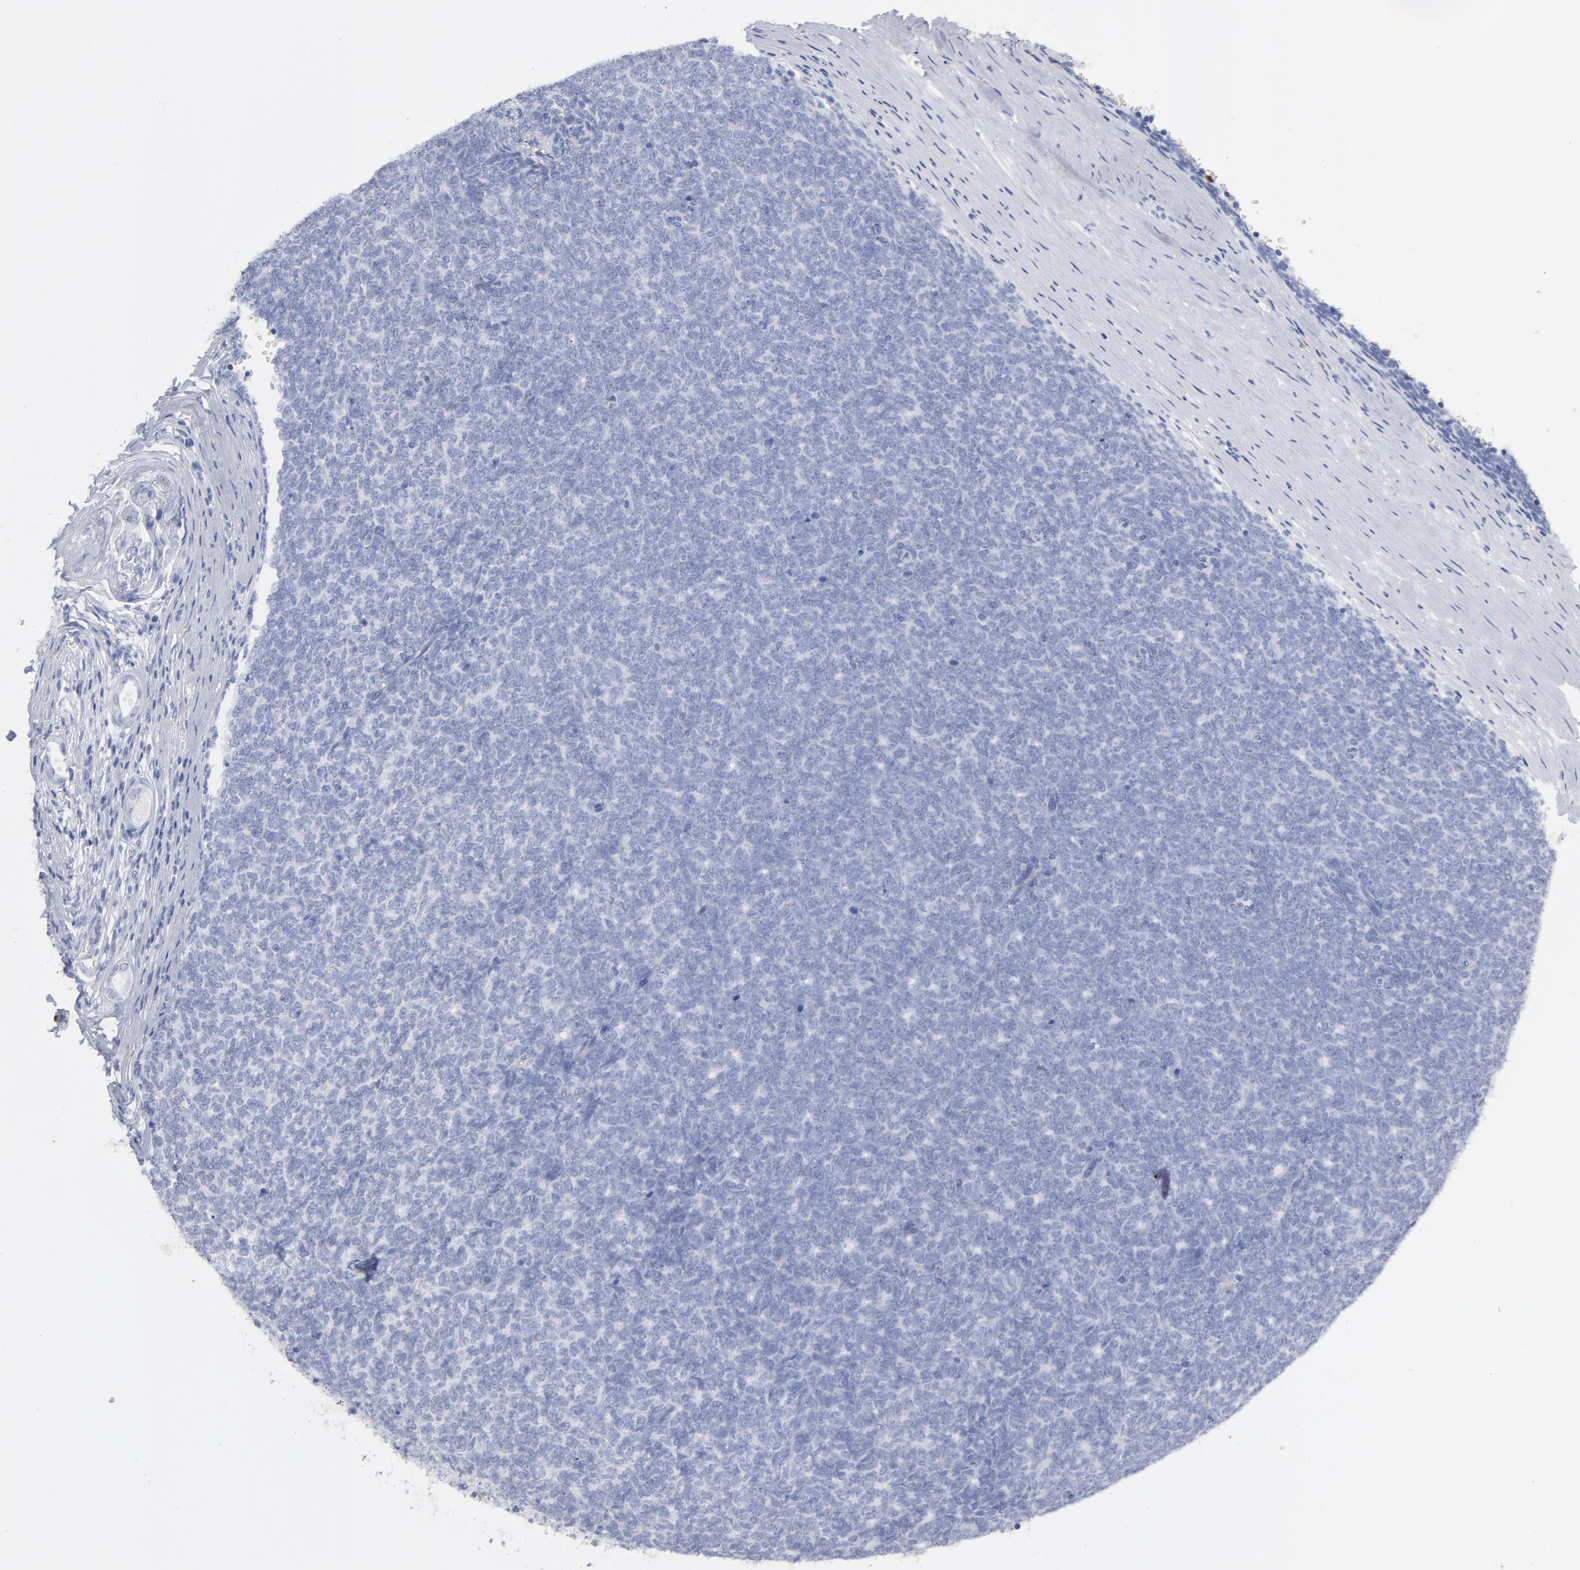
{"staining": {"intensity": "negative", "quantity": "none", "location": "none"}, "tissue": "renal cancer", "cell_type": "Tumor cells", "image_type": "cancer", "snomed": [{"axis": "morphology", "description": "Neoplasm, malignant, NOS"}, {"axis": "topography", "description": "Kidney"}], "caption": "Immunohistochemical staining of malignant neoplasm (renal) exhibits no significant expression in tumor cells.", "gene": "ARG1", "patient": {"sex": "male", "age": 28}}